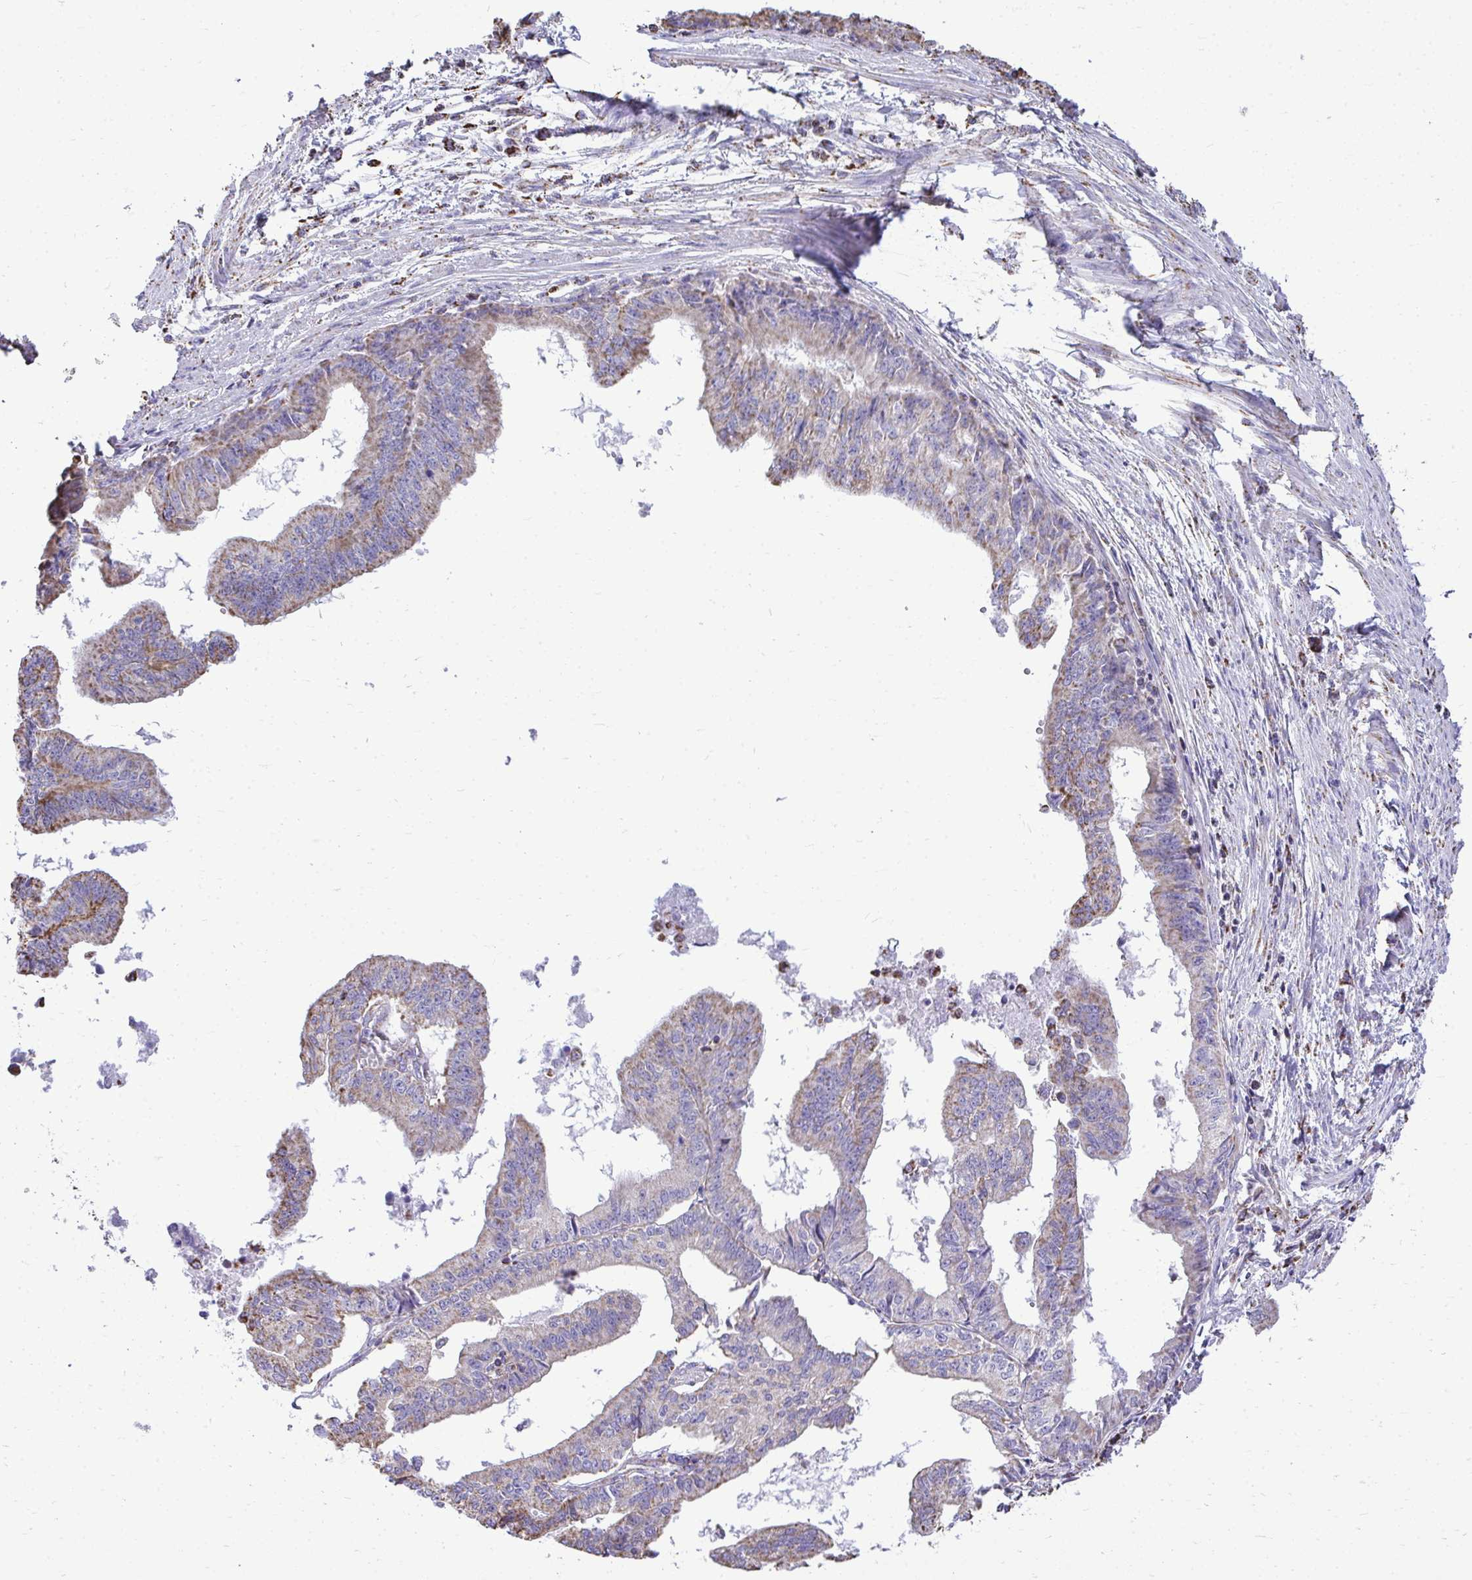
{"staining": {"intensity": "weak", "quantity": "25%-75%", "location": "cytoplasmic/membranous"}, "tissue": "endometrial cancer", "cell_type": "Tumor cells", "image_type": "cancer", "snomed": [{"axis": "morphology", "description": "Adenocarcinoma, NOS"}, {"axis": "topography", "description": "Endometrium"}], "caption": "Protein staining displays weak cytoplasmic/membranous staining in approximately 25%-75% of tumor cells in endometrial cancer. (Brightfield microscopy of DAB IHC at high magnification).", "gene": "MPZL2", "patient": {"sex": "female", "age": 65}}